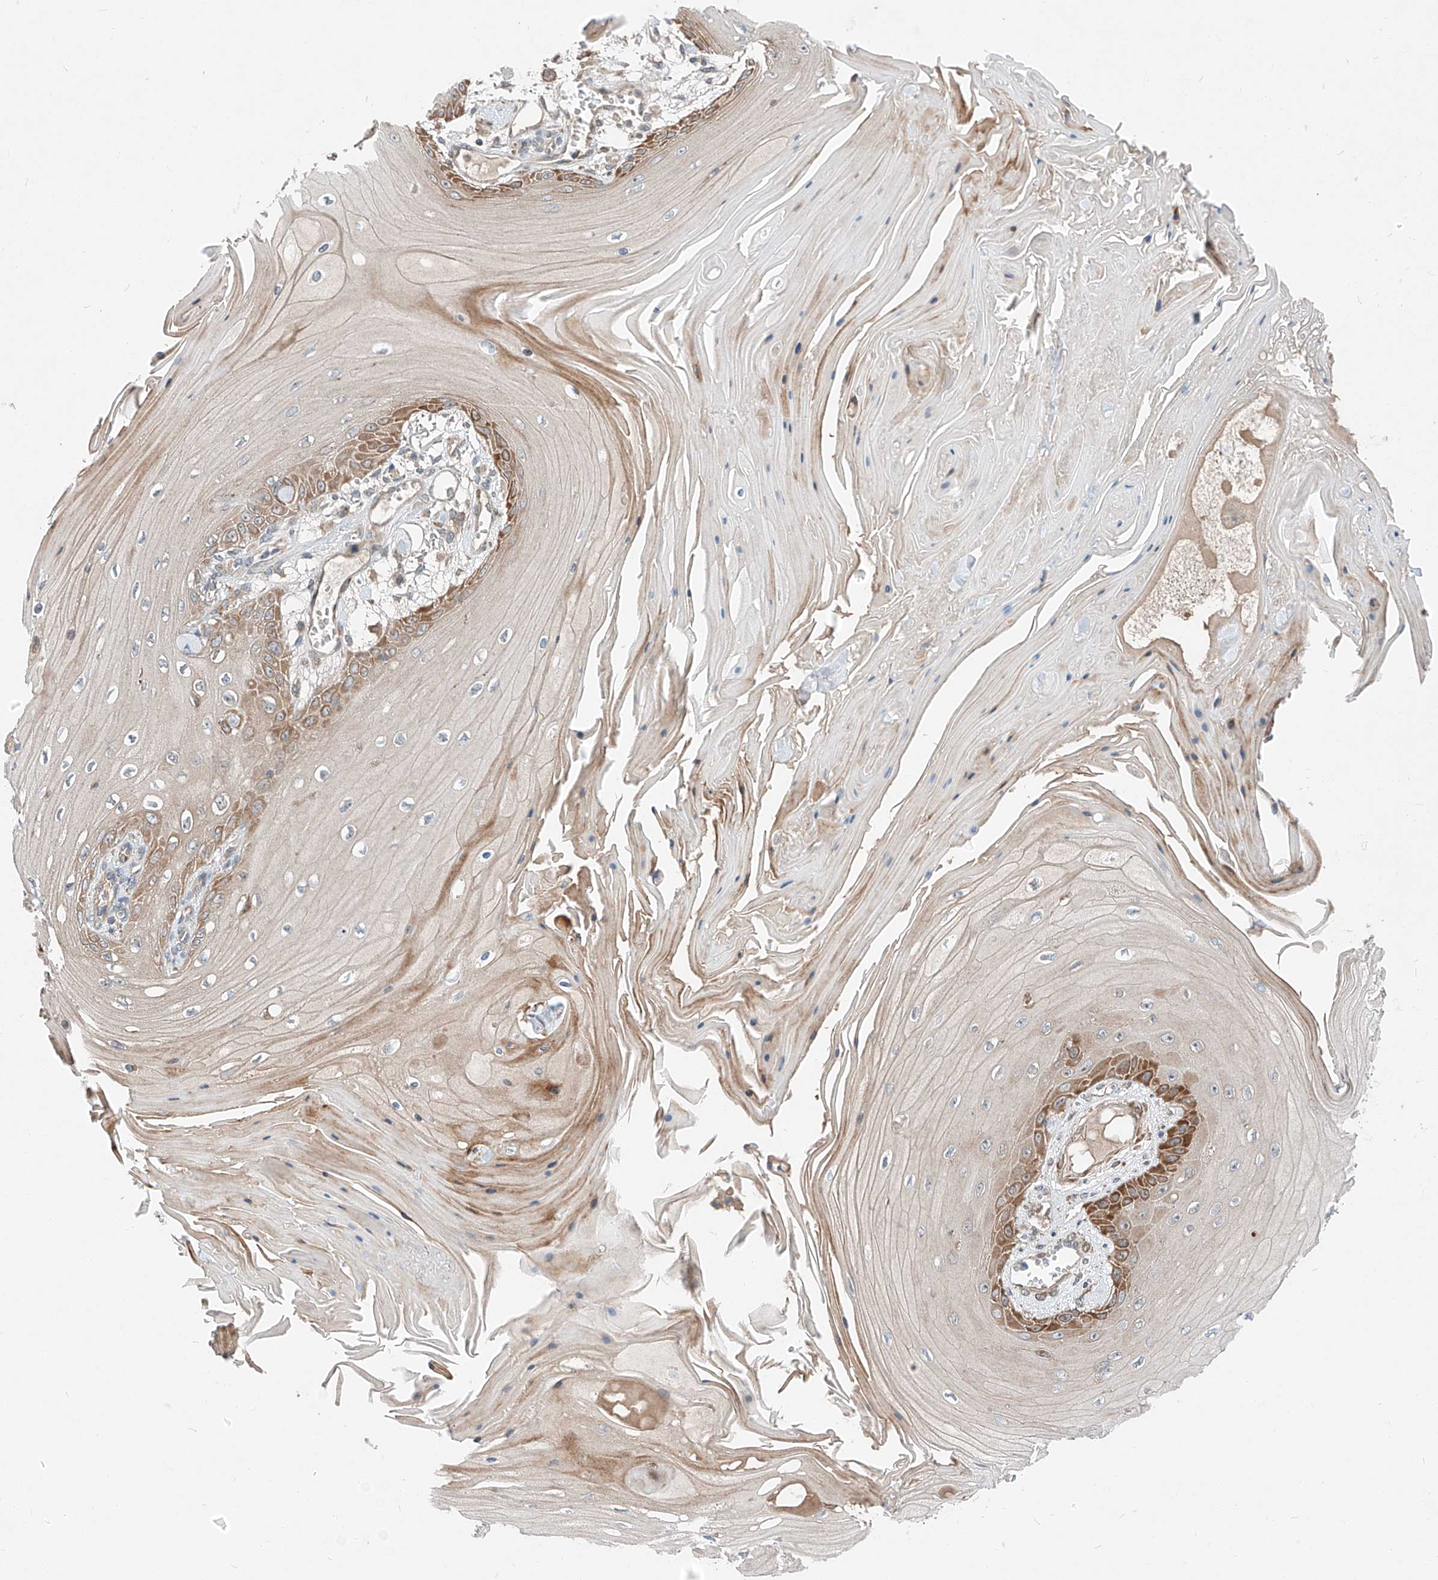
{"staining": {"intensity": "moderate", "quantity": ">75%", "location": "cytoplasmic/membranous"}, "tissue": "skin cancer", "cell_type": "Tumor cells", "image_type": "cancer", "snomed": [{"axis": "morphology", "description": "Squamous cell carcinoma, NOS"}, {"axis": "topography", "description": "Skin"}], "caption": "Squamous cell carcinoma (skin) tissue demonstrates moderate cytoplasmic/membranous staining in approximately >75% of tumor cells", "gene": "RUSC1", "patient": {"sex": "male", "age": 74}}